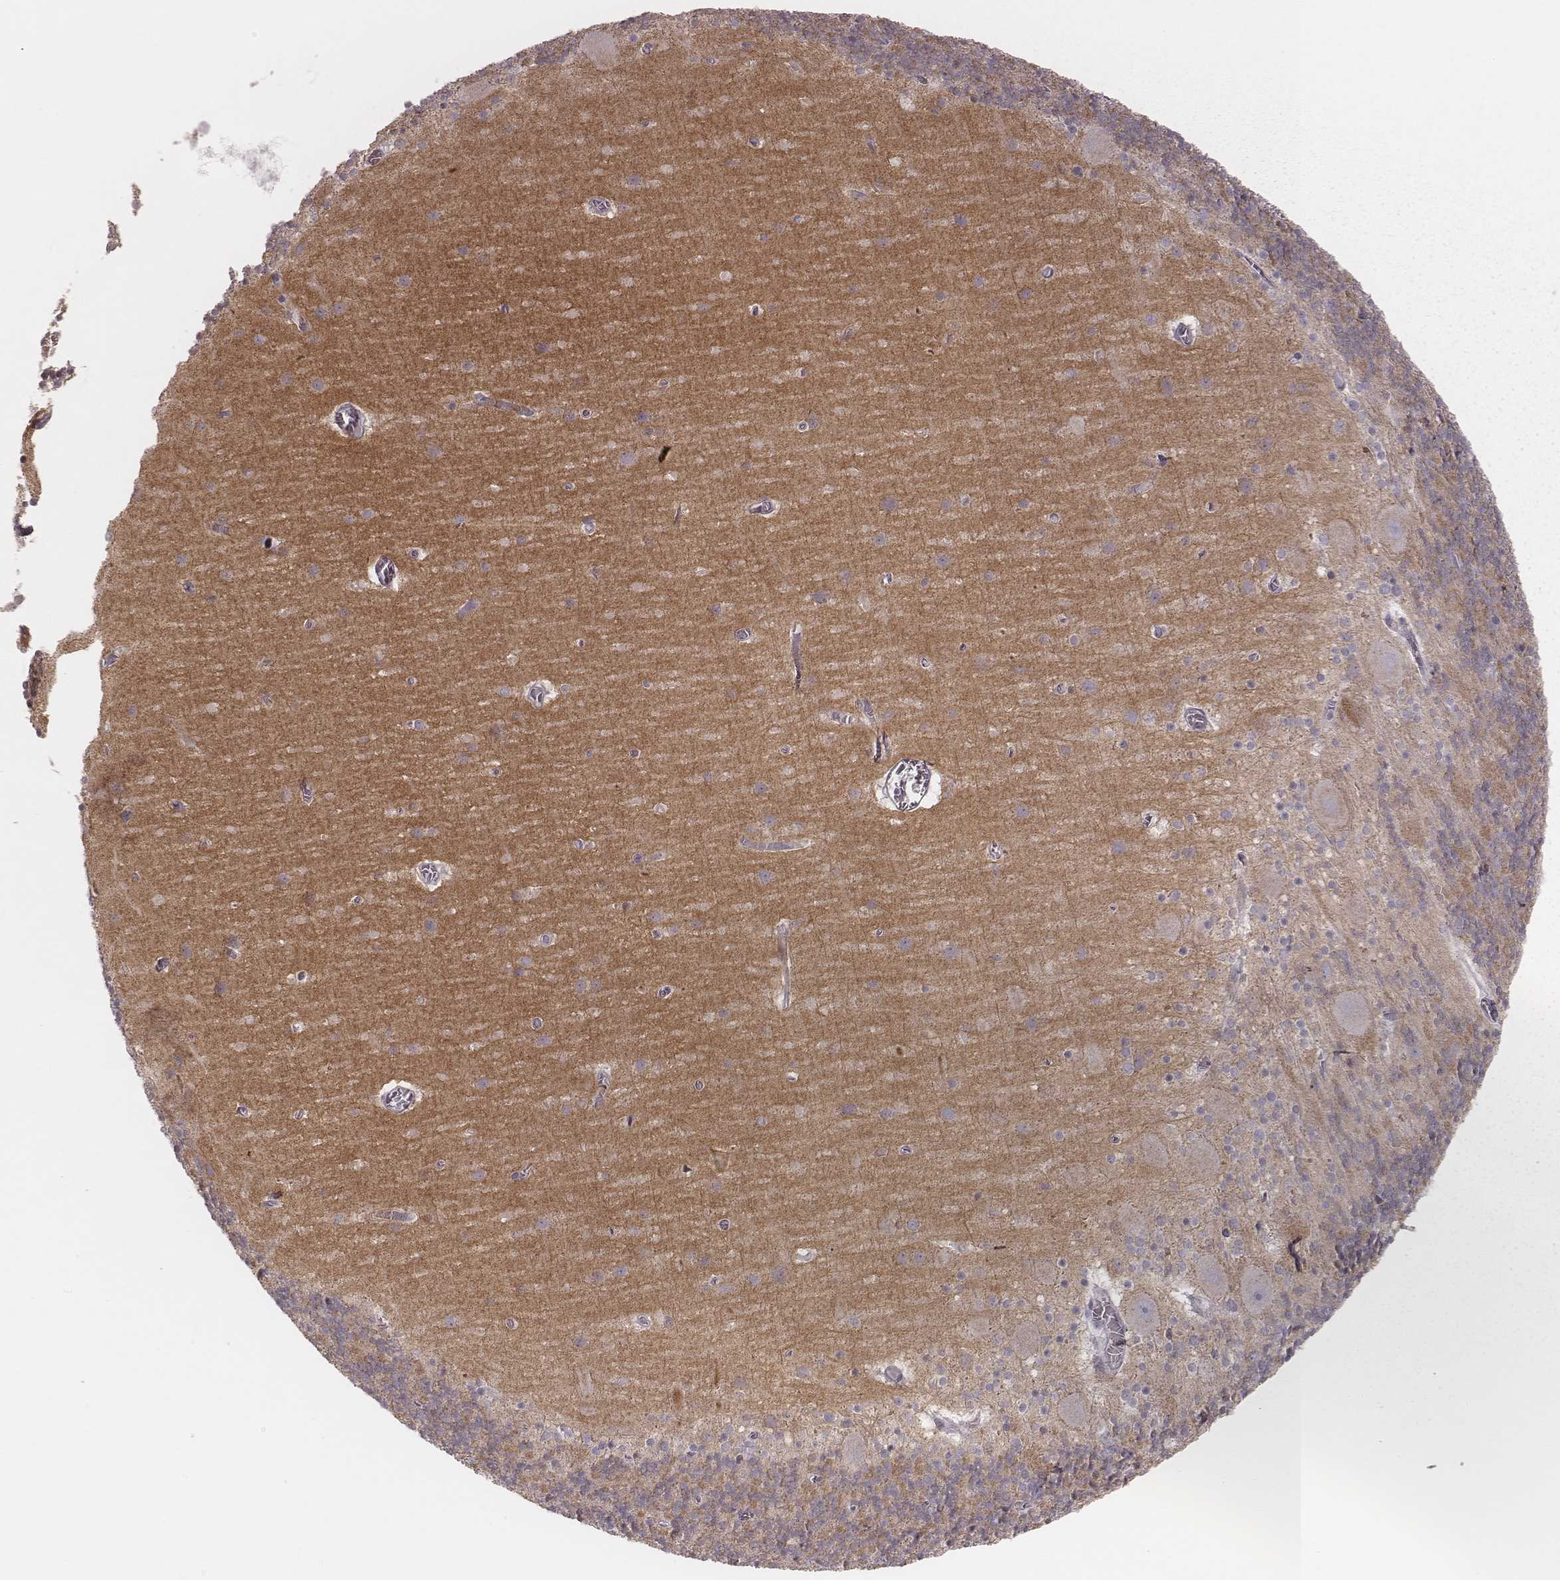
{"staining": {"intensity": "negative", "quantity": "none", "location": "none"}, "tissue": "cerebellum", "cell_type": "Cells in granular layer", "image_type": "normal", "snomed": [{"axis": "morphology", "description": "Normal tissue, NOS"}, {"axis": "topography", "description": "Cerebellum"}], "caption": "Protein analysis of unremarkable cerebellum demonstrates no significant staining in cells in granular layer. (DAB immunohistochemistry visualized using brightfield microscopy, high magnification).", "gene": "KIF5C", "patient": {"sex": "male", "age": 70}}